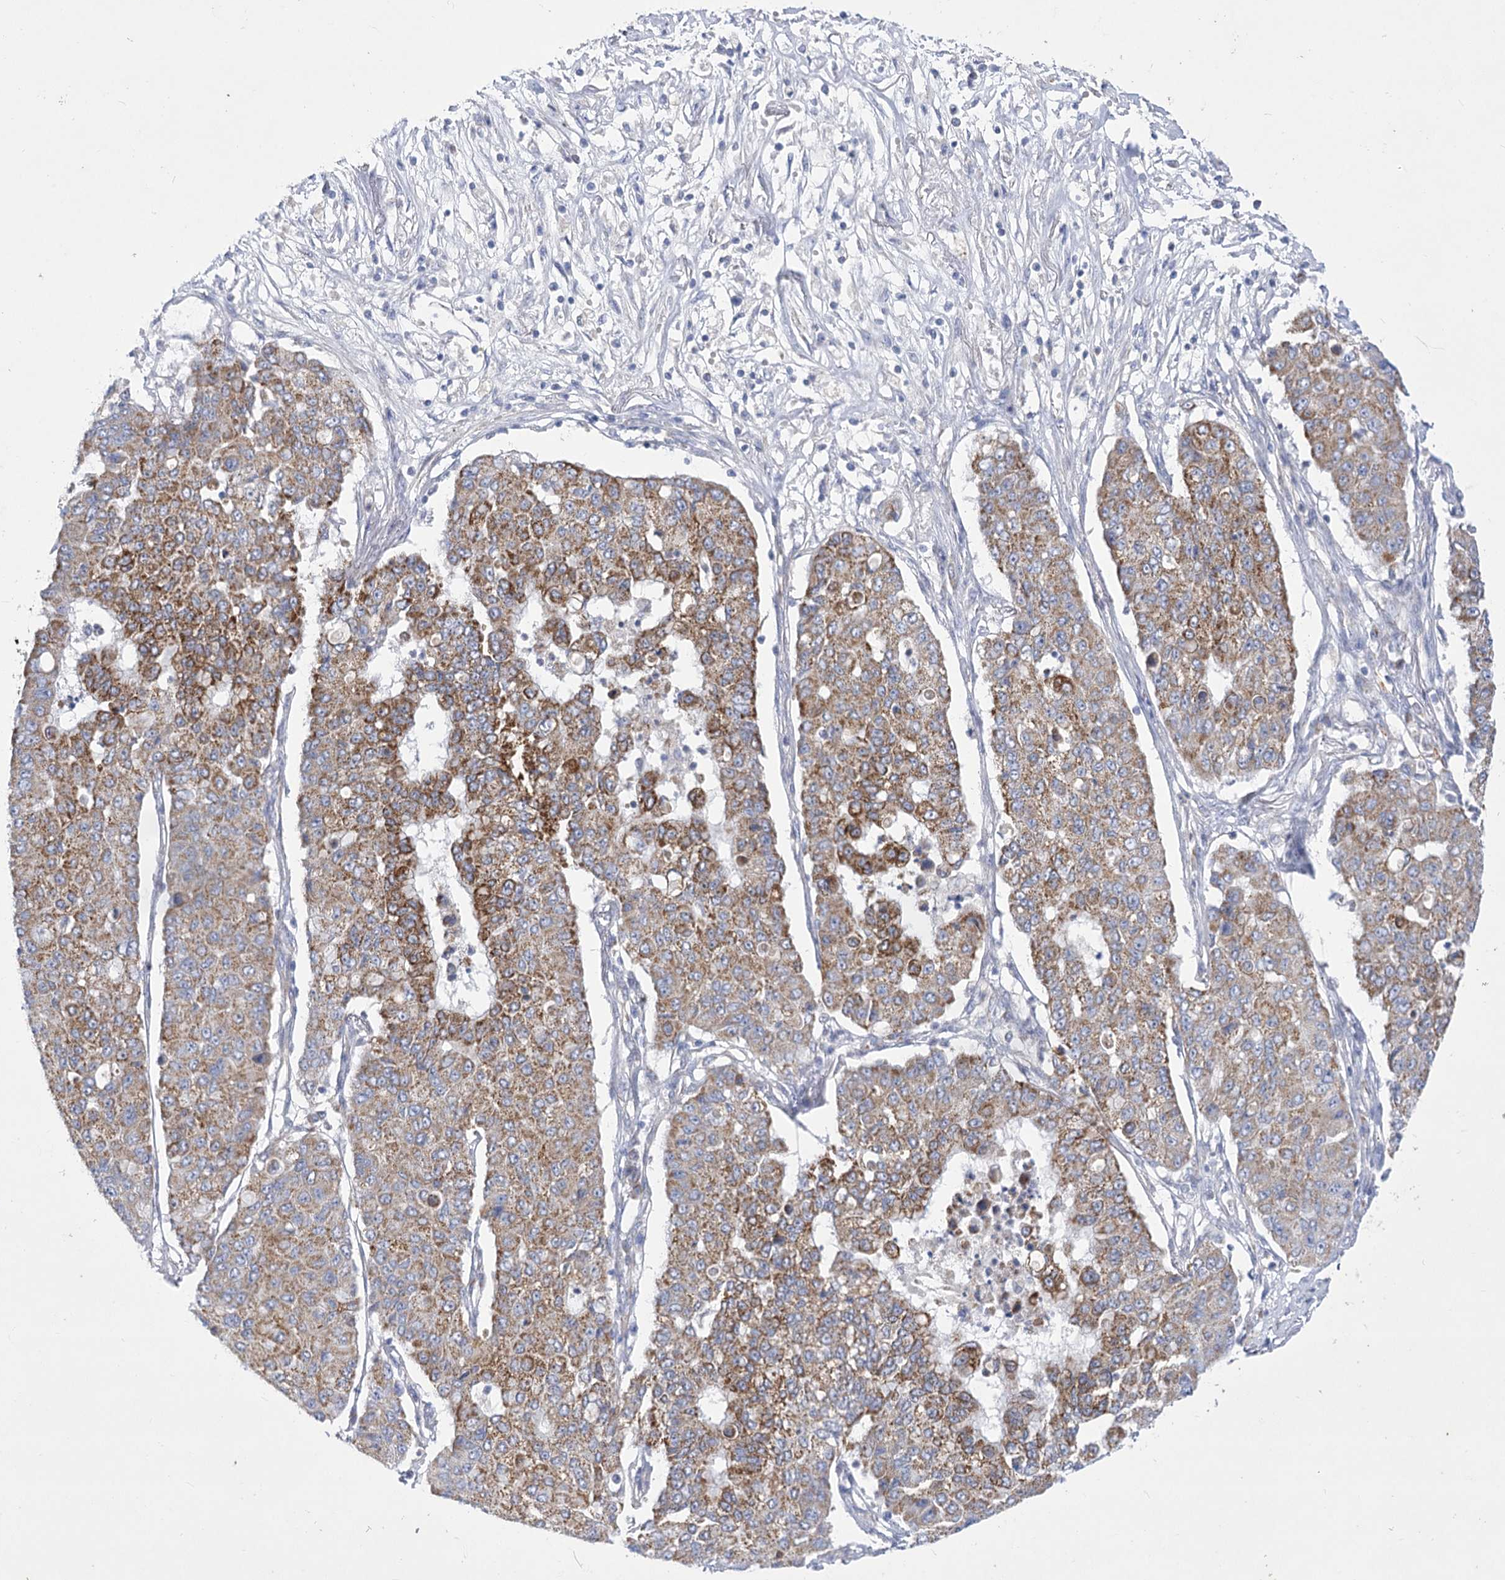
{"staining": {"intensity": "moderate", "quantity": ">75%", "location": "cytoplasmic/membranous"}, "tissue": "lung cancer", "cell_type": "Tumor cells", "image_type": "cancer", "snomed": [{"axis": "morphology", "description": "Squamous cell carcinoma, NOS"}, {"axis": "topography", "description": "Lung"}], "caption": "Lung squamous cell carcinoma stained for a protein (brown) shows moderate cytoplasmic/membranous positive positivity in approximately >75% of tumor cells.", "gene": "DHTKD1", "patient": {"sex": "male", "age": 74}}